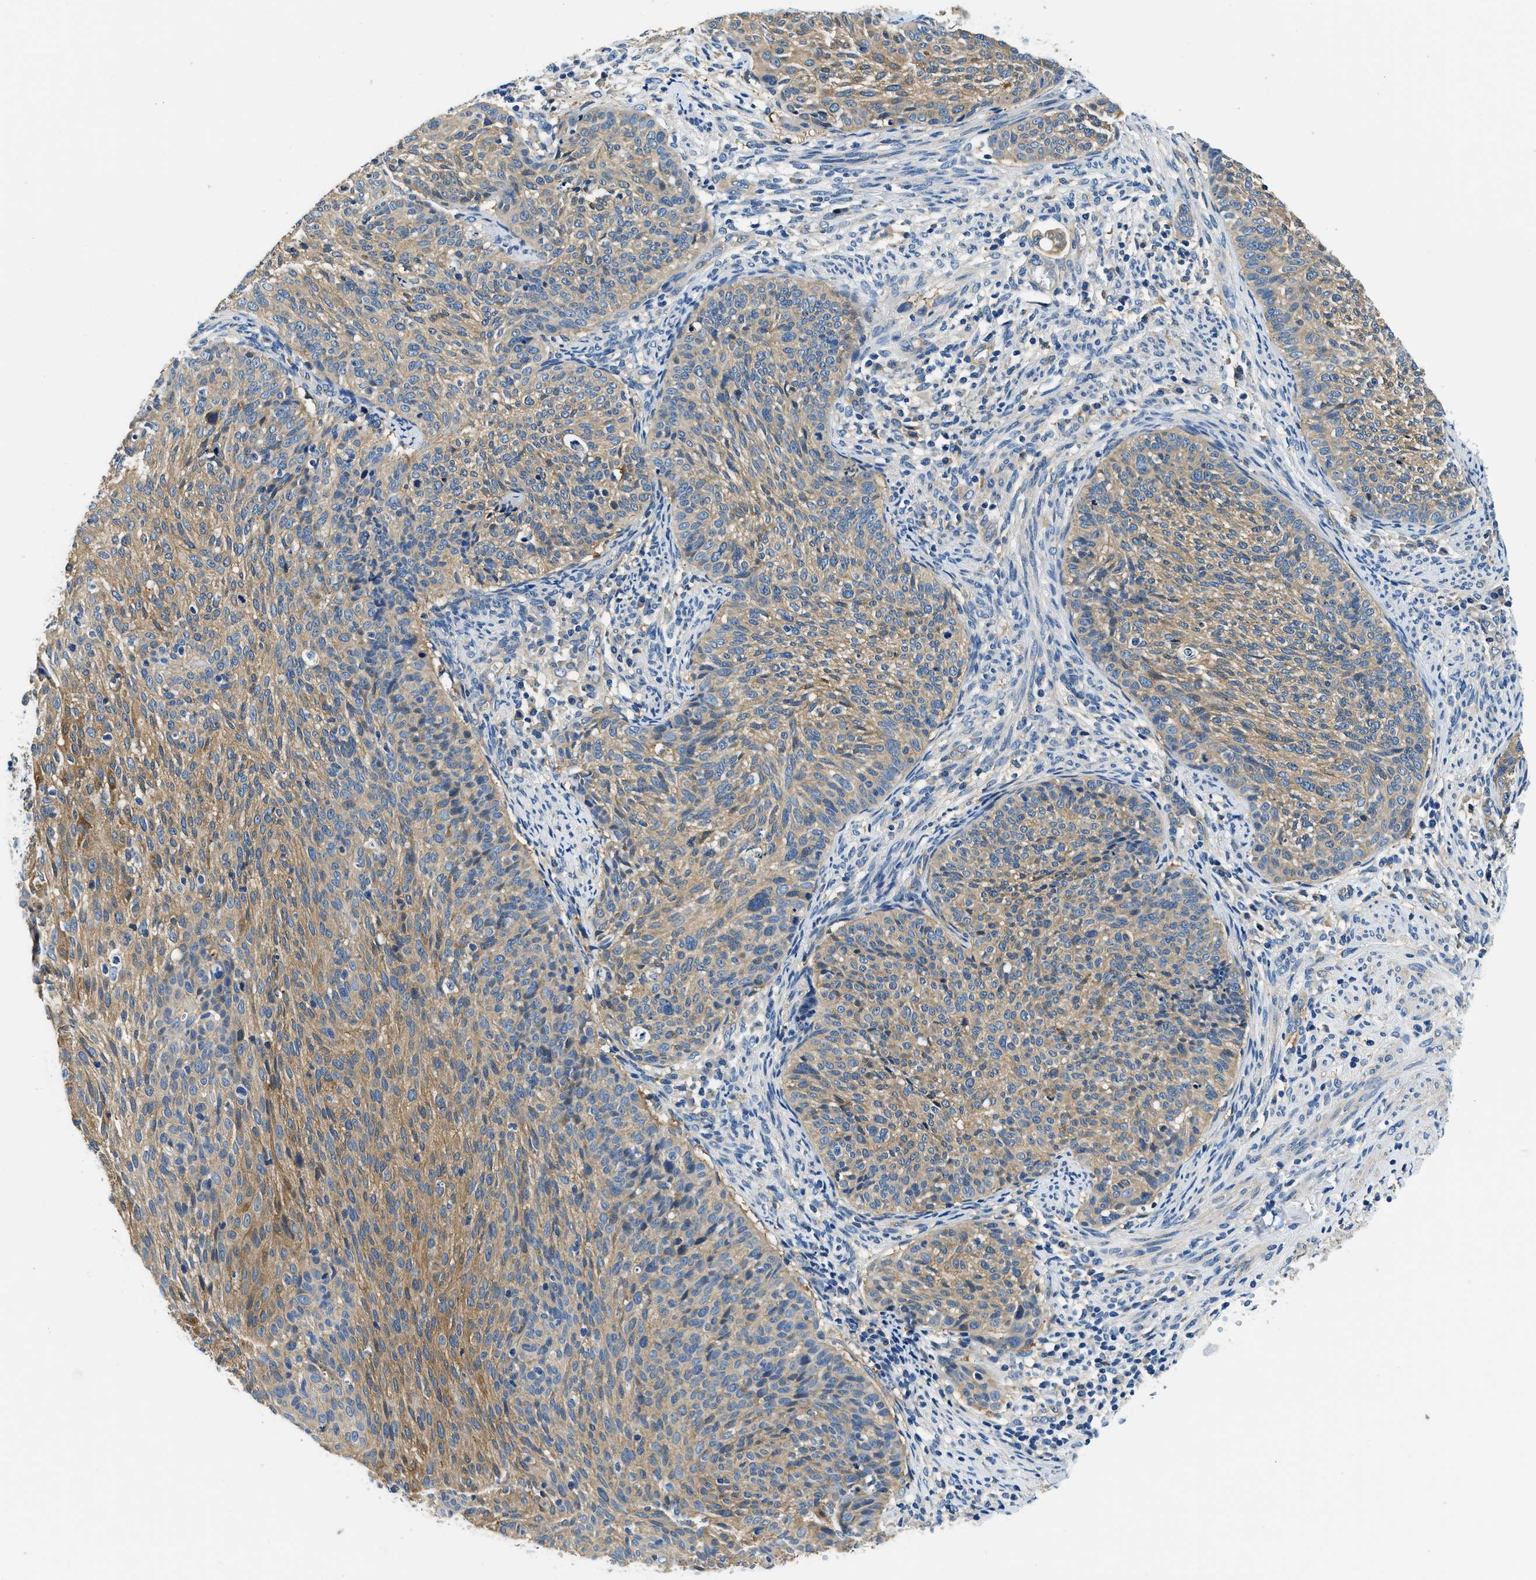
{"staining": {"intensity": "moderate", "quantity": ">75%", "location": "cytoplasmic/membranous"}, "tissue": "cervical cancer", "cell_type": "Tumor cells", "image_type": "cancer", "snomed": [{"axis": "morphology", "description": "Squamous cell carcinoma, NOS"}, {"axis": "topography", "description": "Cervix"}], "caption": "Protein expression analysis of human cervical cancer reveals moderate cytoplasmic/membranous staining in about >75% of tumor cells. The protein of interest is stained brown, and the nuclei are stained in blue (DAB IHC with brightfield microscopy, high magnification).", "gene": "TWF1", "patient": {"sex": "female", "age": 70}}